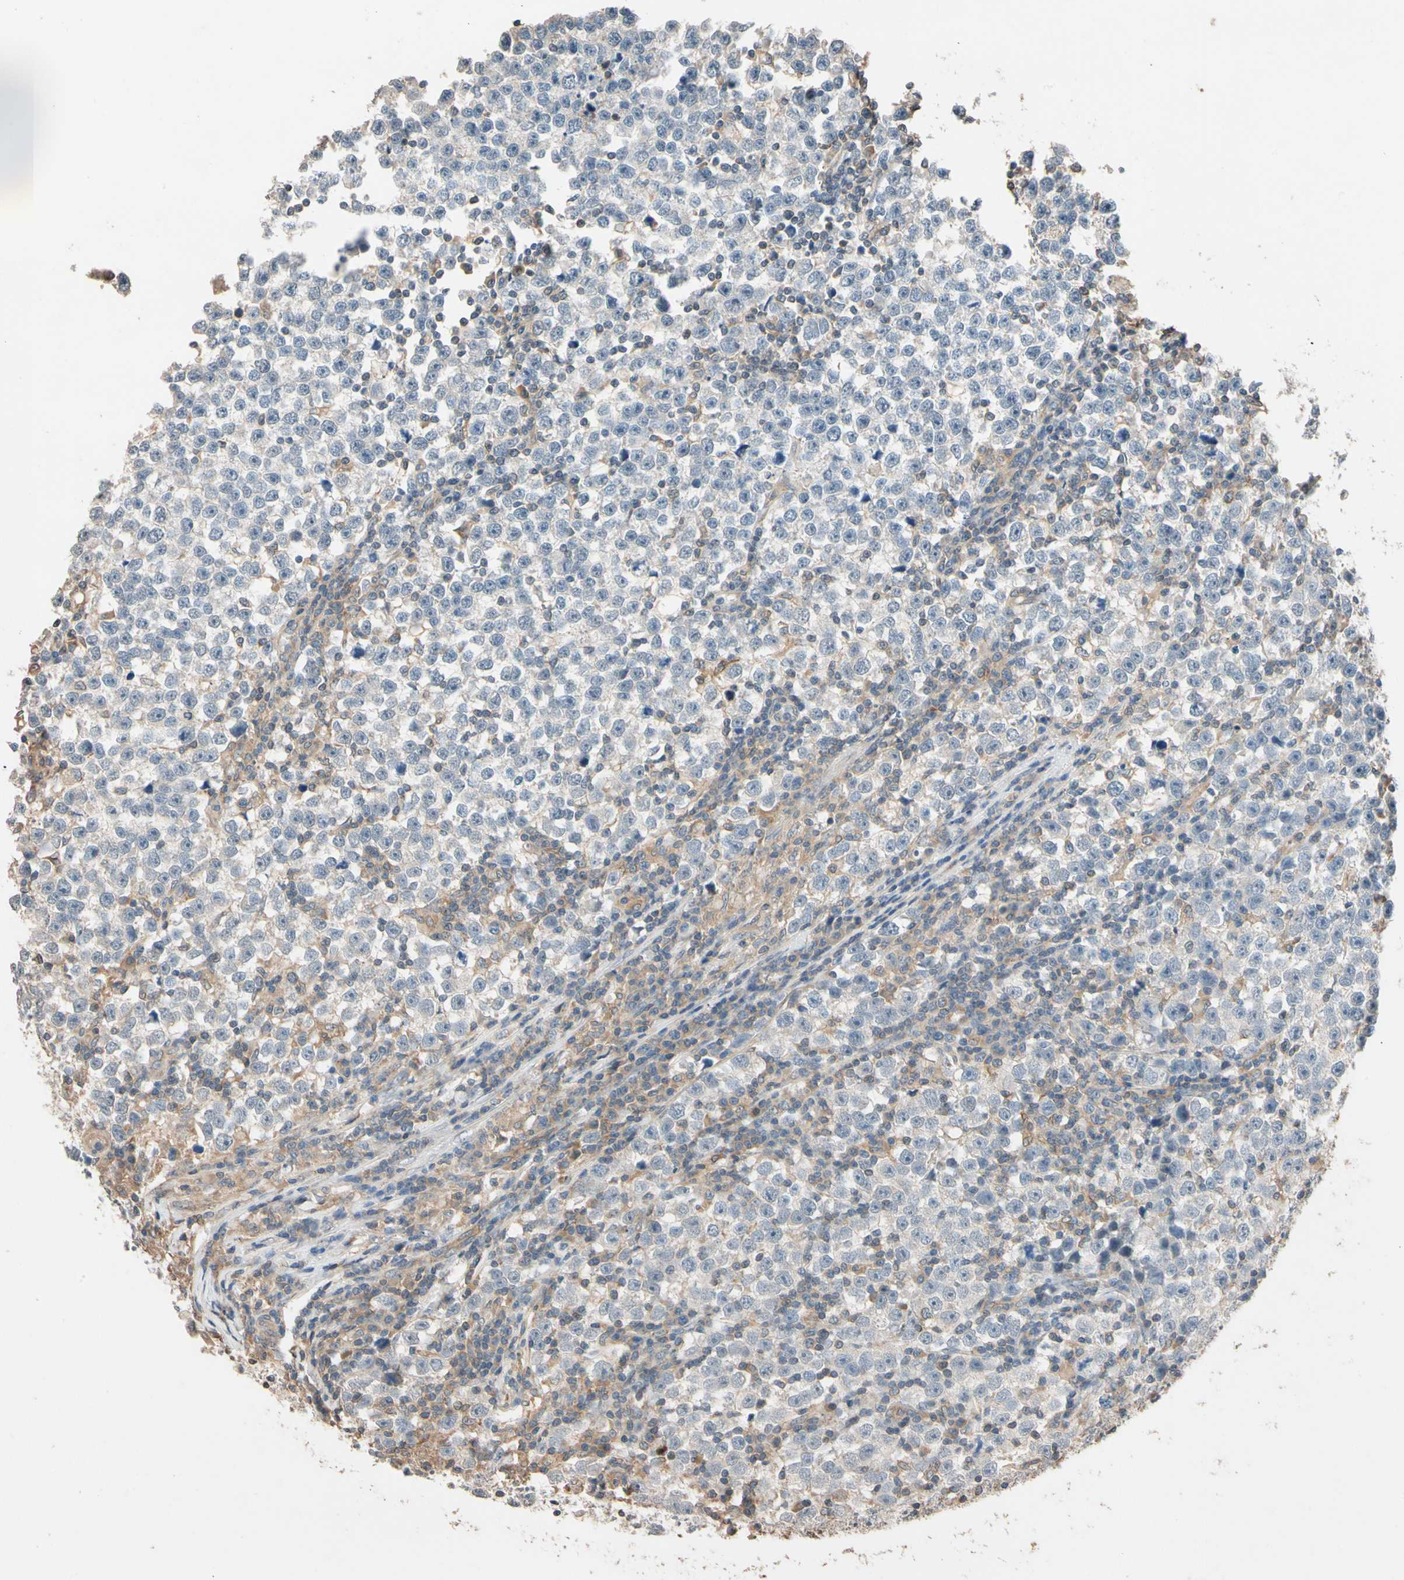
{"staining": {"intensity": "negative", "quantity": "none", "location": "none"}, "tissue": "testis cancer", "cell_type": "Tumor cells", "image_type": "cancer", "snomed": [{"axis": "morphology", "description": "Seminoma, NOS"}, {"axis": "topography", "description": "Testis"}], "caption": "IHC of human seminoma (testis) demonstrates no positivity in tumor cells. Nuclei are stained in blue.", "gene": "MAP3K7", "patient": {"sex": "male", "age": 43}}